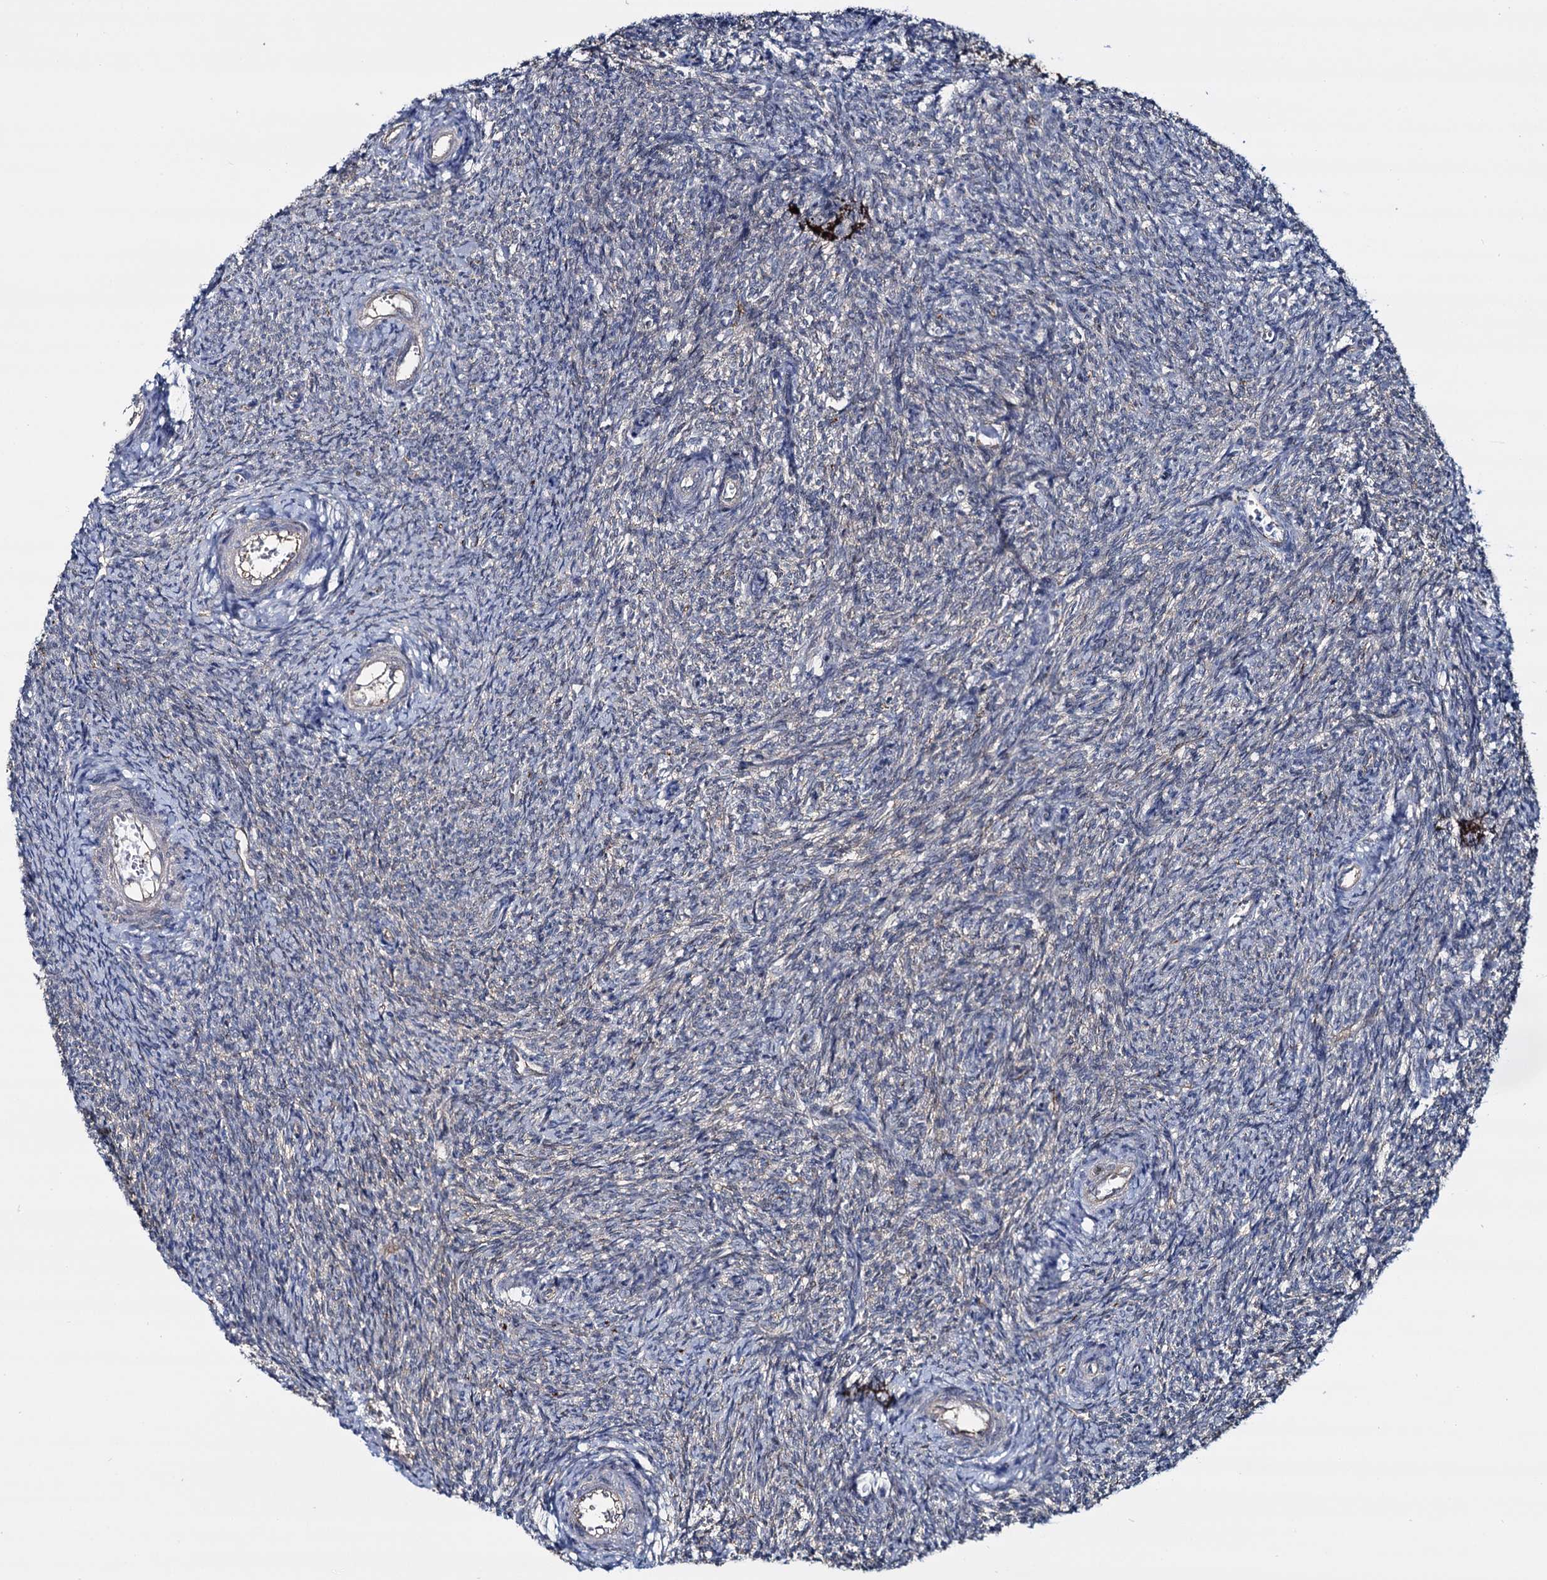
{"staining": {"intensity": "negative", "quantity": "none", "location": "none"}, "tissue": "ovary", "cell_type": "Follicle cells", "image_type": "normal", "snomed": [{"axis": "morphology", "description": "Normal tissue, NOS"}, {"axis": "topography", "description": "Ovary"}], "caption": "Immunohistochemistry (IHC) micrograph of unremarkable human ovary stained for a protein (brown), which displays no positivity in follicle cells.", "gene": "STXBP1", "patient": {"sex": "female", "age": 44}}